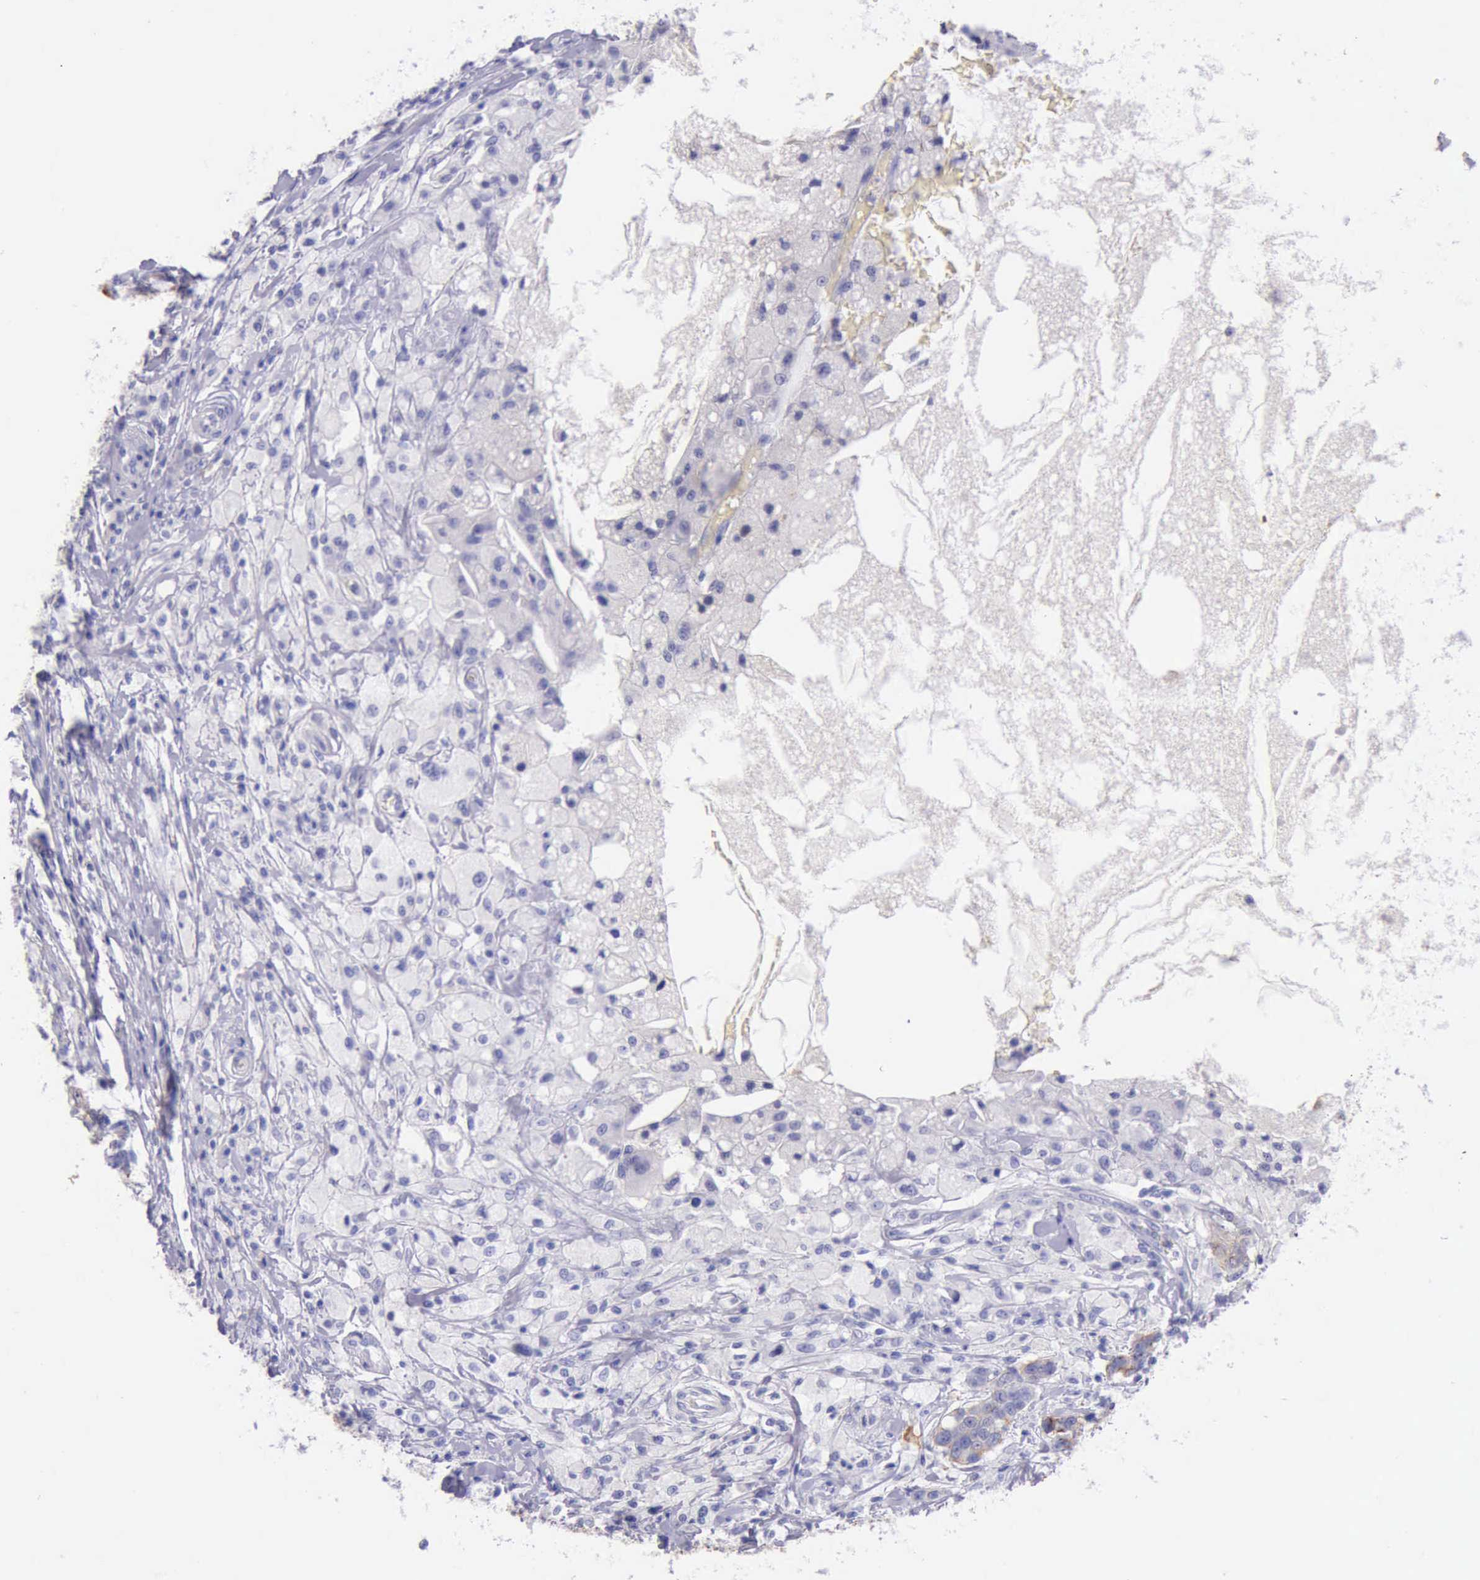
{"staining": {"intensity": "moderate", "quantity": "25%-75%", "location": "cytoplasmic/membranous"}, "tissue": "breast cancer", "cell_type": "Tumor cells", "image_type": "cancer", "snomed": [{"axis": "morphology", "description": "Duct carcinoma"}, {"axis": "topography", "description": "Breast"}], "caption": "IHC photomicrograph of breast infiltrating ductal carcinoma stained for a protein (brown), which demonstrates medium levels of moderate cytoplasmic/membranous positivity in approximately 25%-75% of tumor cells.", "gene": "KRT8", "patient": {"sex": "female", "age": 27}}